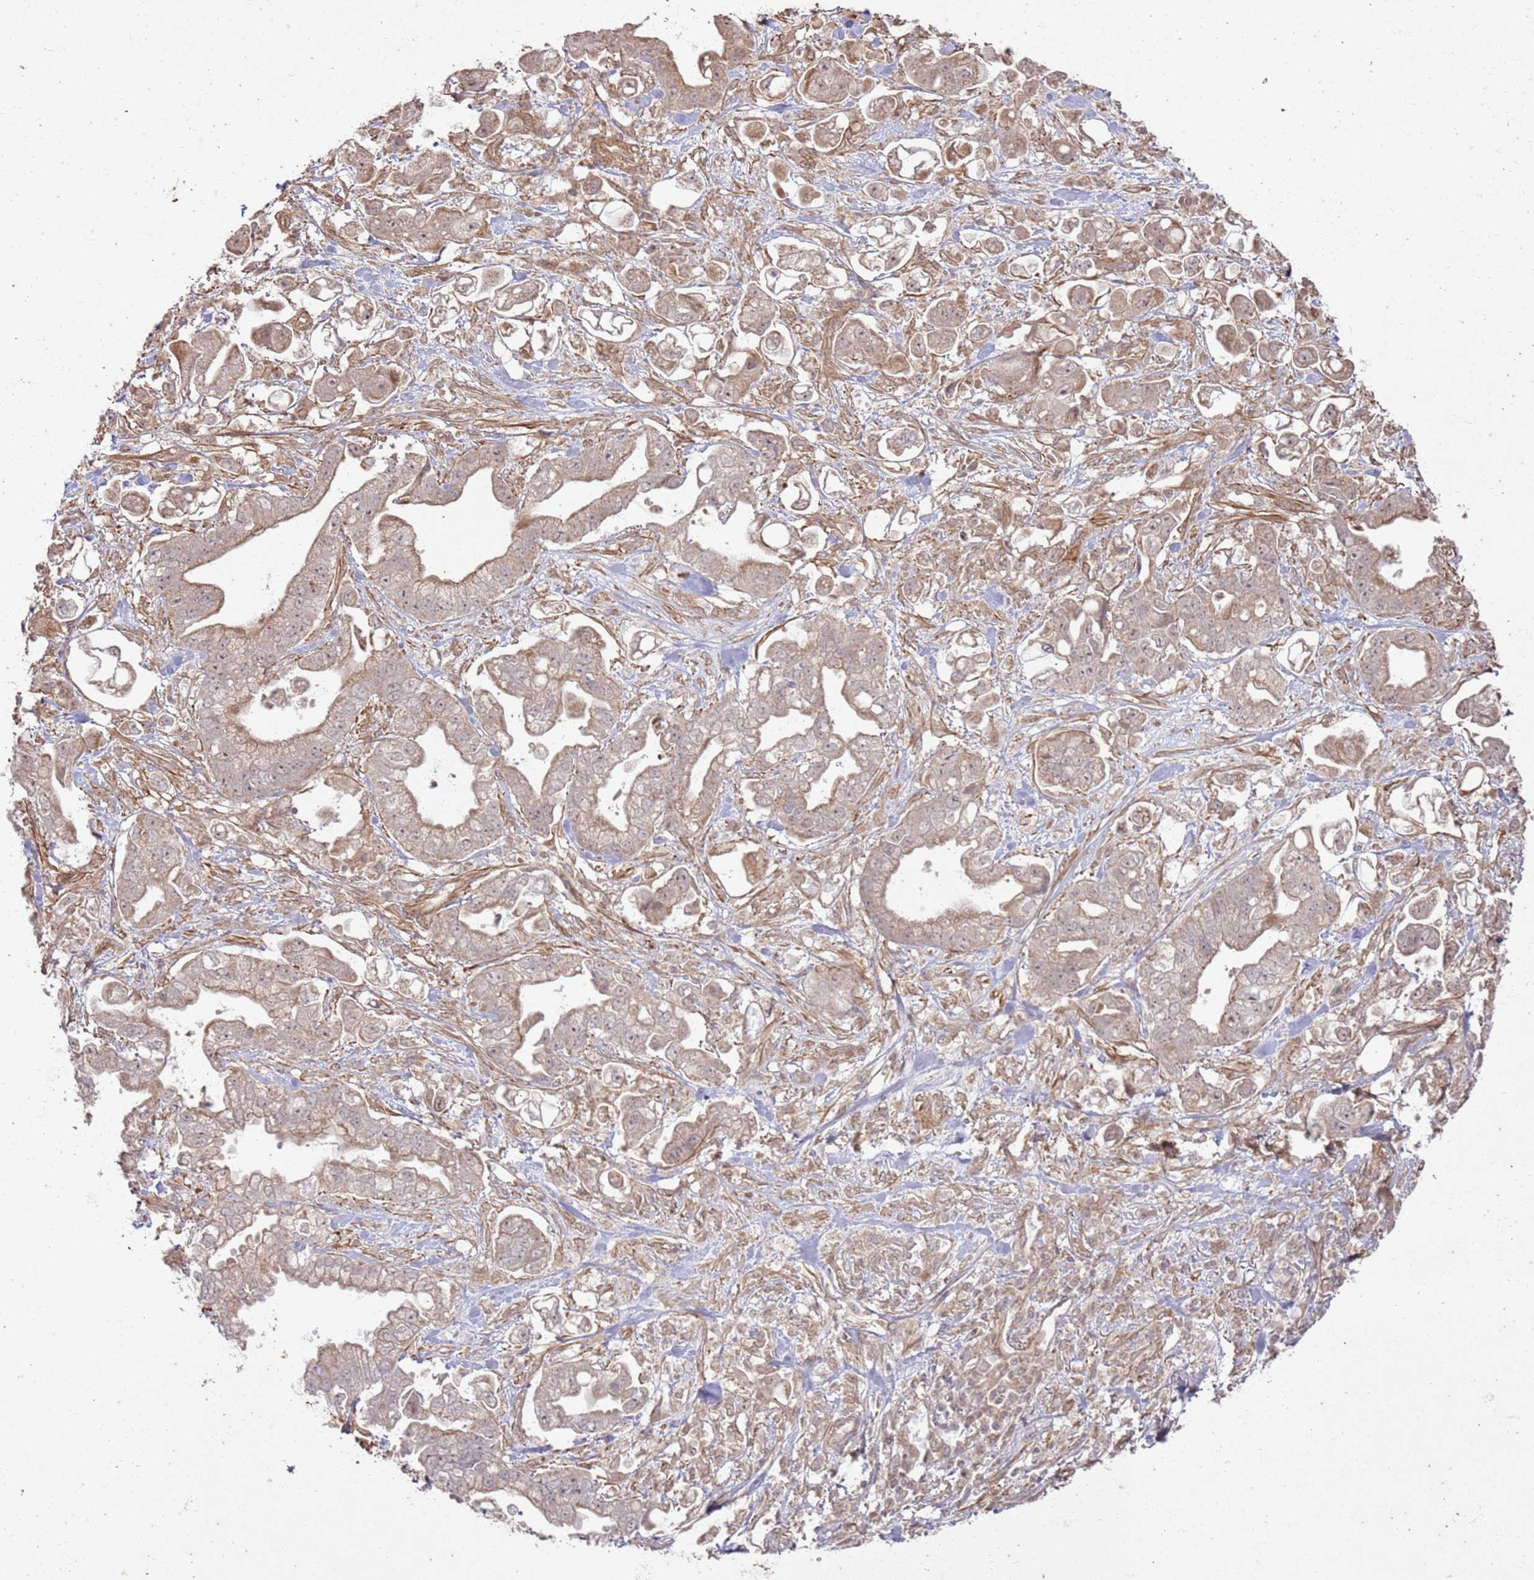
{"staining": {"intensity": "weak", "quantity": ">75%", "location": "cytoplasmic/membranous"}, "tissue": "stomach cancer", "cell_type": "Tumor cells", "image_type": "cancer", "snomed": [{"axis": "morphology", "description": "Adenocarcinoma, NOS"}, {"axis": "topography", "description": "Stomach"}], "caption": "Immunohistochemistry of stomach cancer (adenocarcinoma) displays low levels of weak cytoplasmic/membranous staining in approximately >75% of tumor cells. (Brightfield microscopy of DAB IHC at high magnification).", "gene": "ZNF623", "patient": {"sex": "male", "age": 62}}